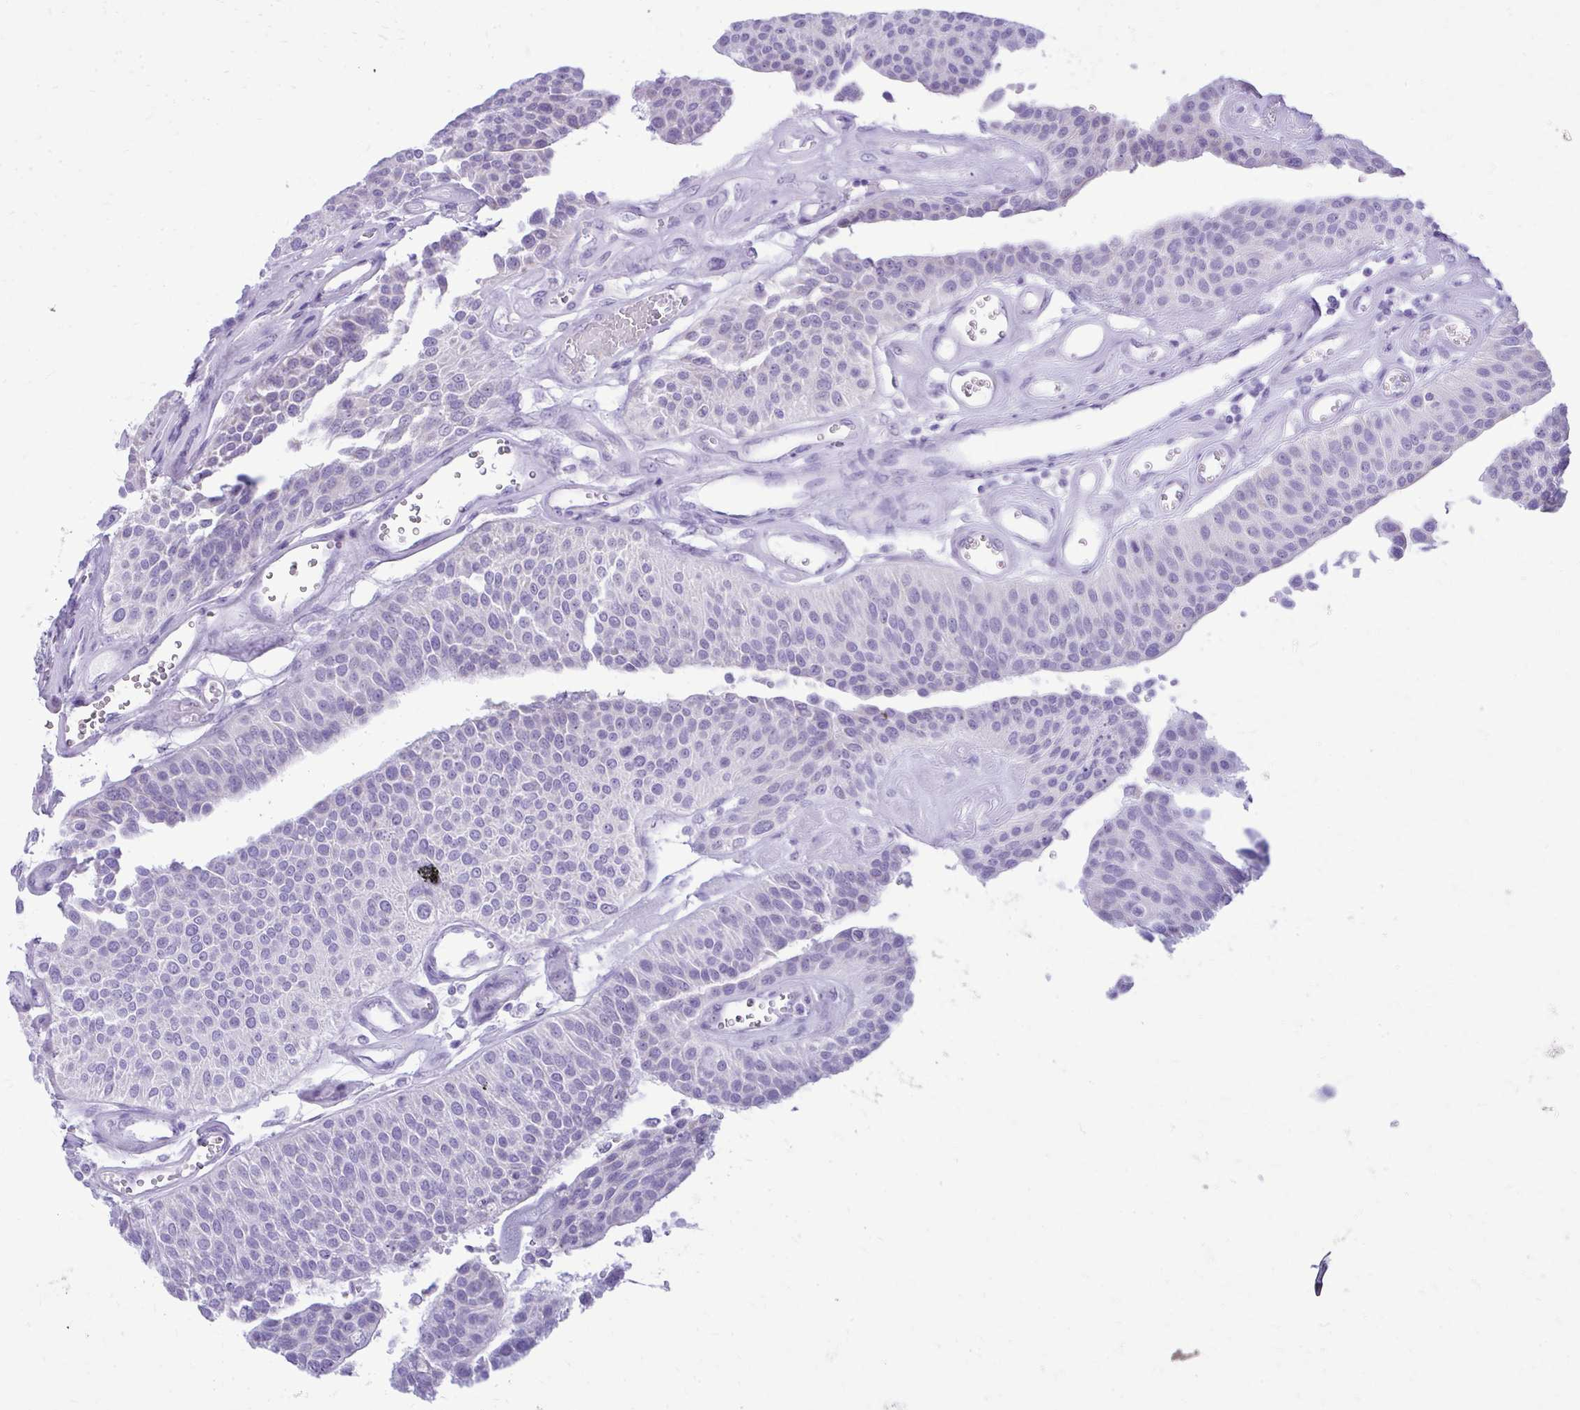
{"staining": {"intensity": "negative", "quantity": "none", "location": "none"}, "tissue": "urothelial cancer", "cell_type": "Tumor cells", "image_type": "cancer", "snomed": [{"axis": "morphology", "description": "Urothelial carcinoma, NOS"}, {"axis": "topography", "description": "Urinary bladder"}], "caption": "Immunohistochemical staining of urothelial cancer demonstrates no significant staining in tumor cells.", "gene": "RALYL", "patient": {"sex": "male", "age": 55}}